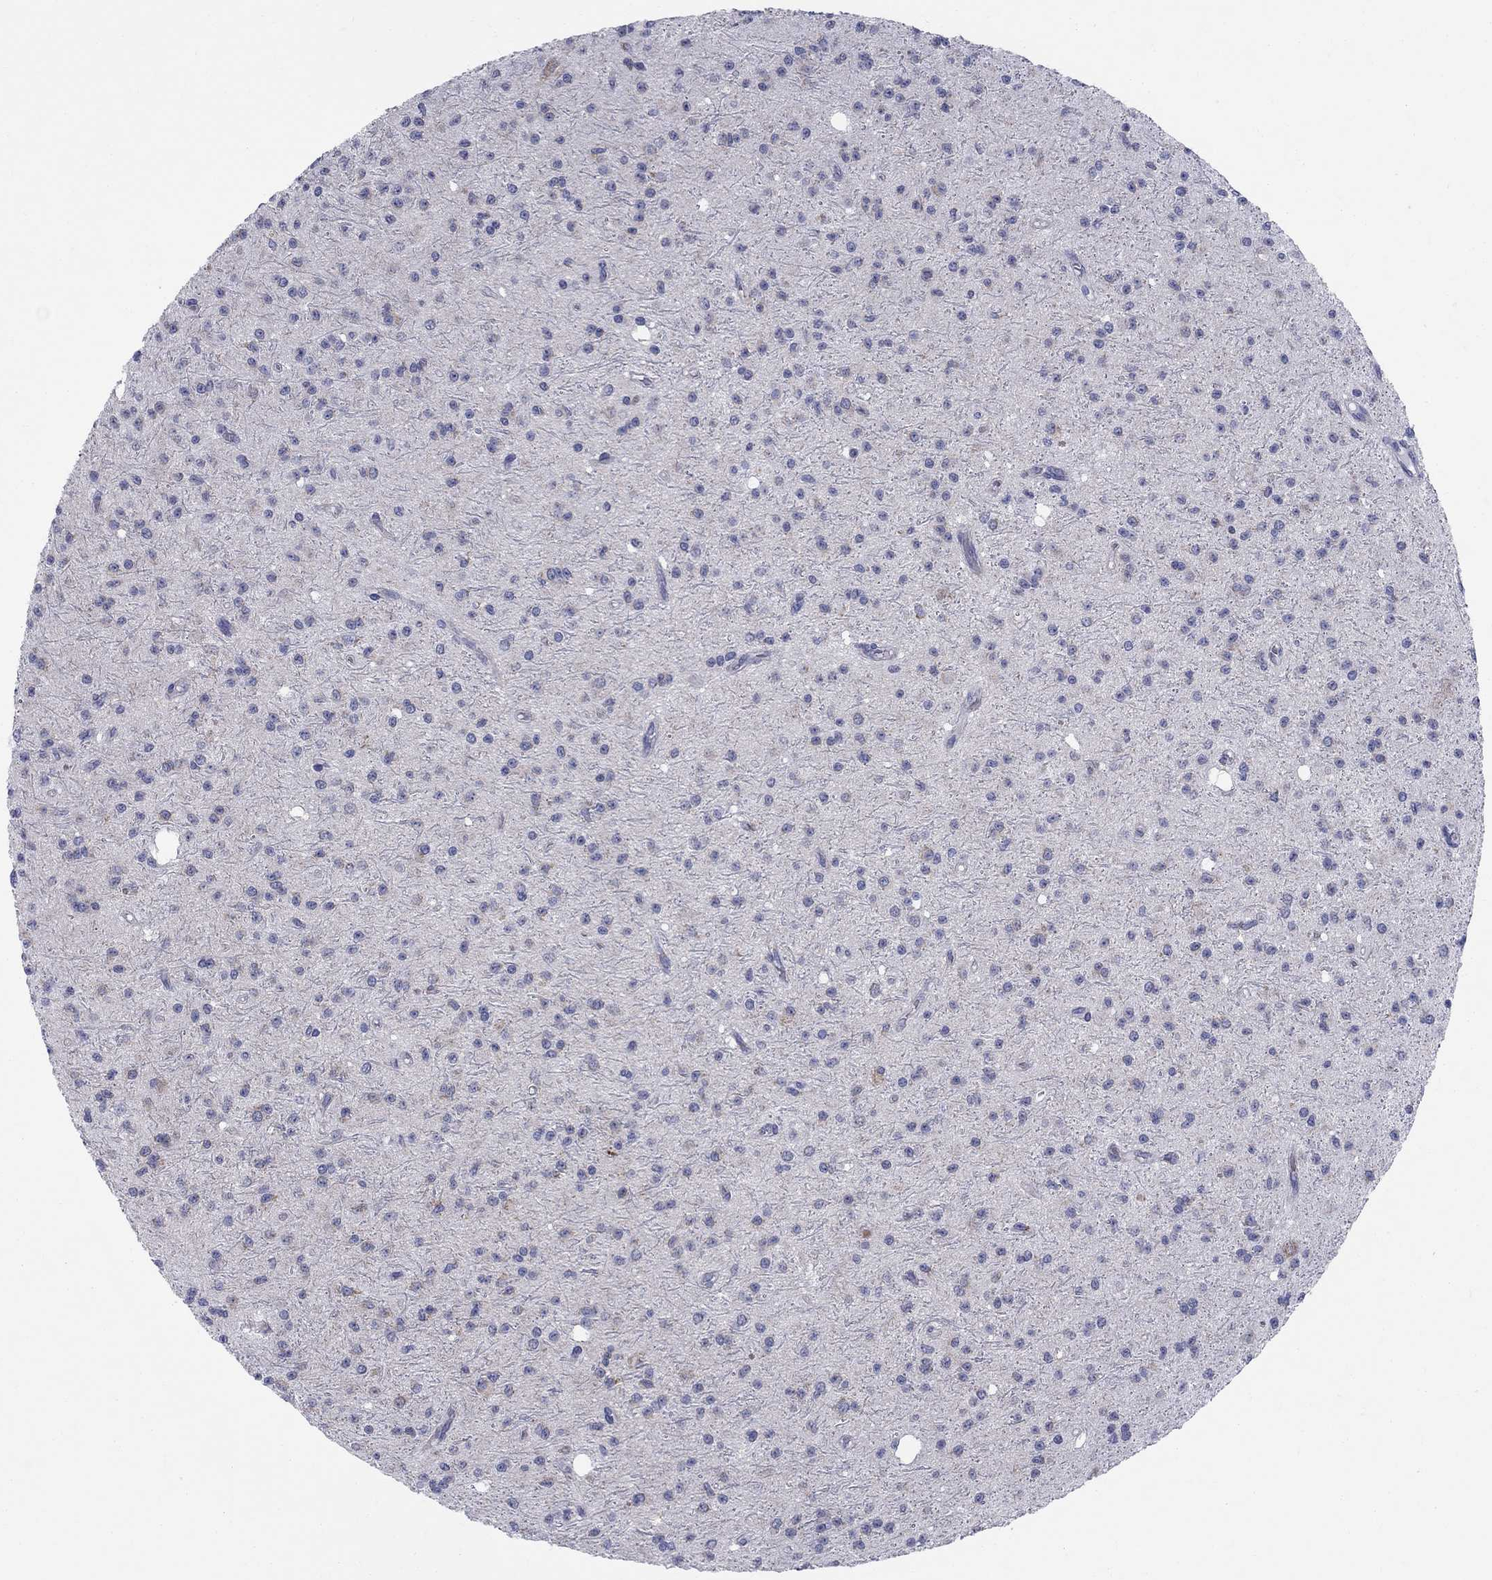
{"staining": {"intensity": "negative", "quantity": "none", "location": "none"}, "tissue": "glioma", "cell_type": "Tumor cells", "image_type": "cancer", "snomed": [{"axis": "morphology", "description": "Glioma, malignant, Low grade"}, {"axis": "topography", "description": "Brain"}], "caption": "IHC photomicrograph of neoplastic tissue: glioma stained with DAB (3,3'-diaminobenzidine) exhibits no significant protein positivity in tumor cells.", "gene": "KISS1R", "patient": {"sex": "male", "age": 27}}